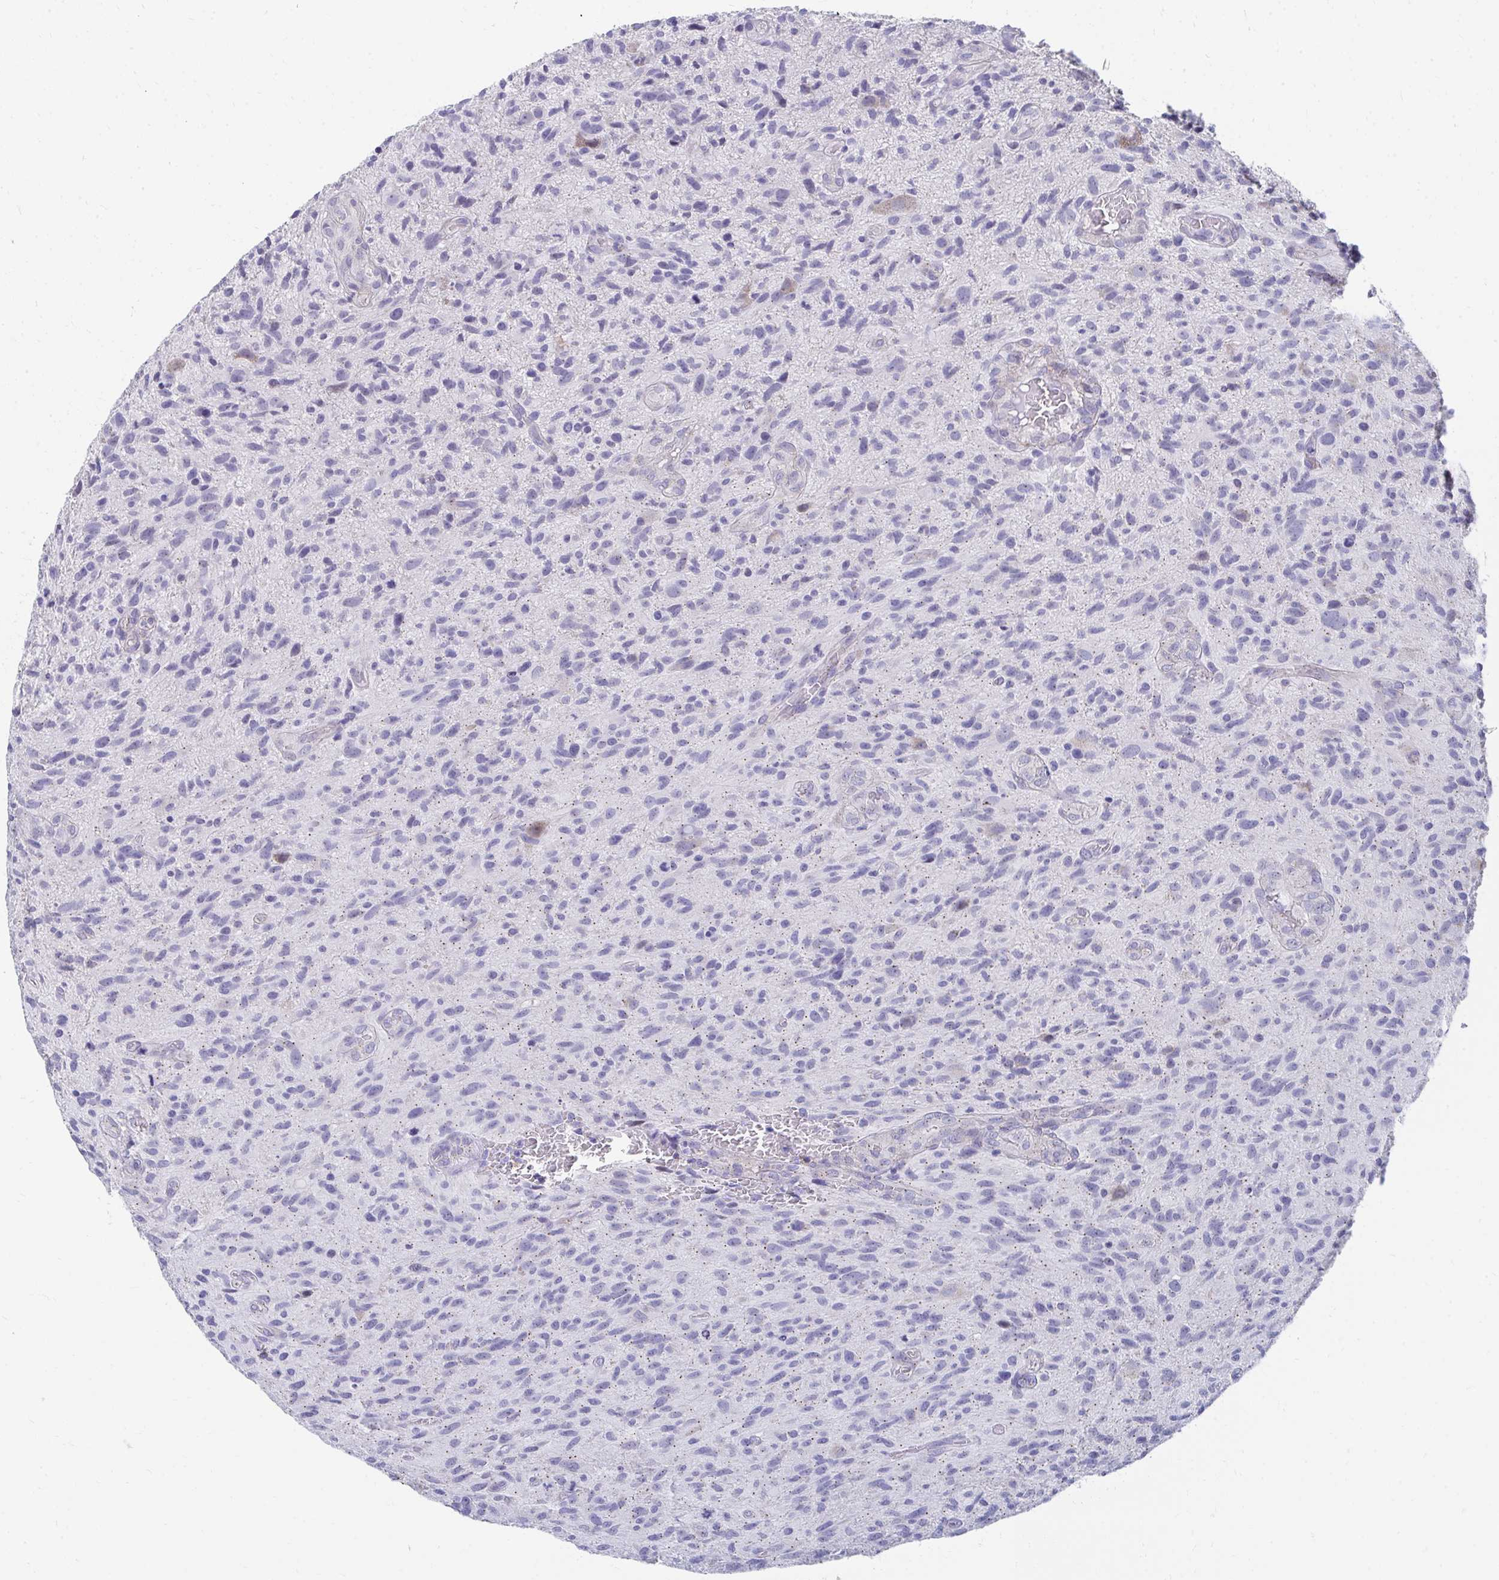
{"staining": {"intensity": "negative", "quantity": "none", "location": "none"}, "tissue": "glioma", "cell_type": "Tumor cells", "image_type": "cancer", "snomed": [{"axis": "morphology", "description": "Glioma, malignant, High grade"}, {"axis": "topography", "description": "Brain"}], "caption": "IHC micrograph of human malignant high-grade glioma stained for a protein (brown), which displays no staining in tumor cells. (DAB (3,3'-diaminobenzidine) immunohistochemistry (IHC) with hematoxylin counter stain).", "gene": "TMPRSS2", "patient": {"sex": "male", "age": 75}}